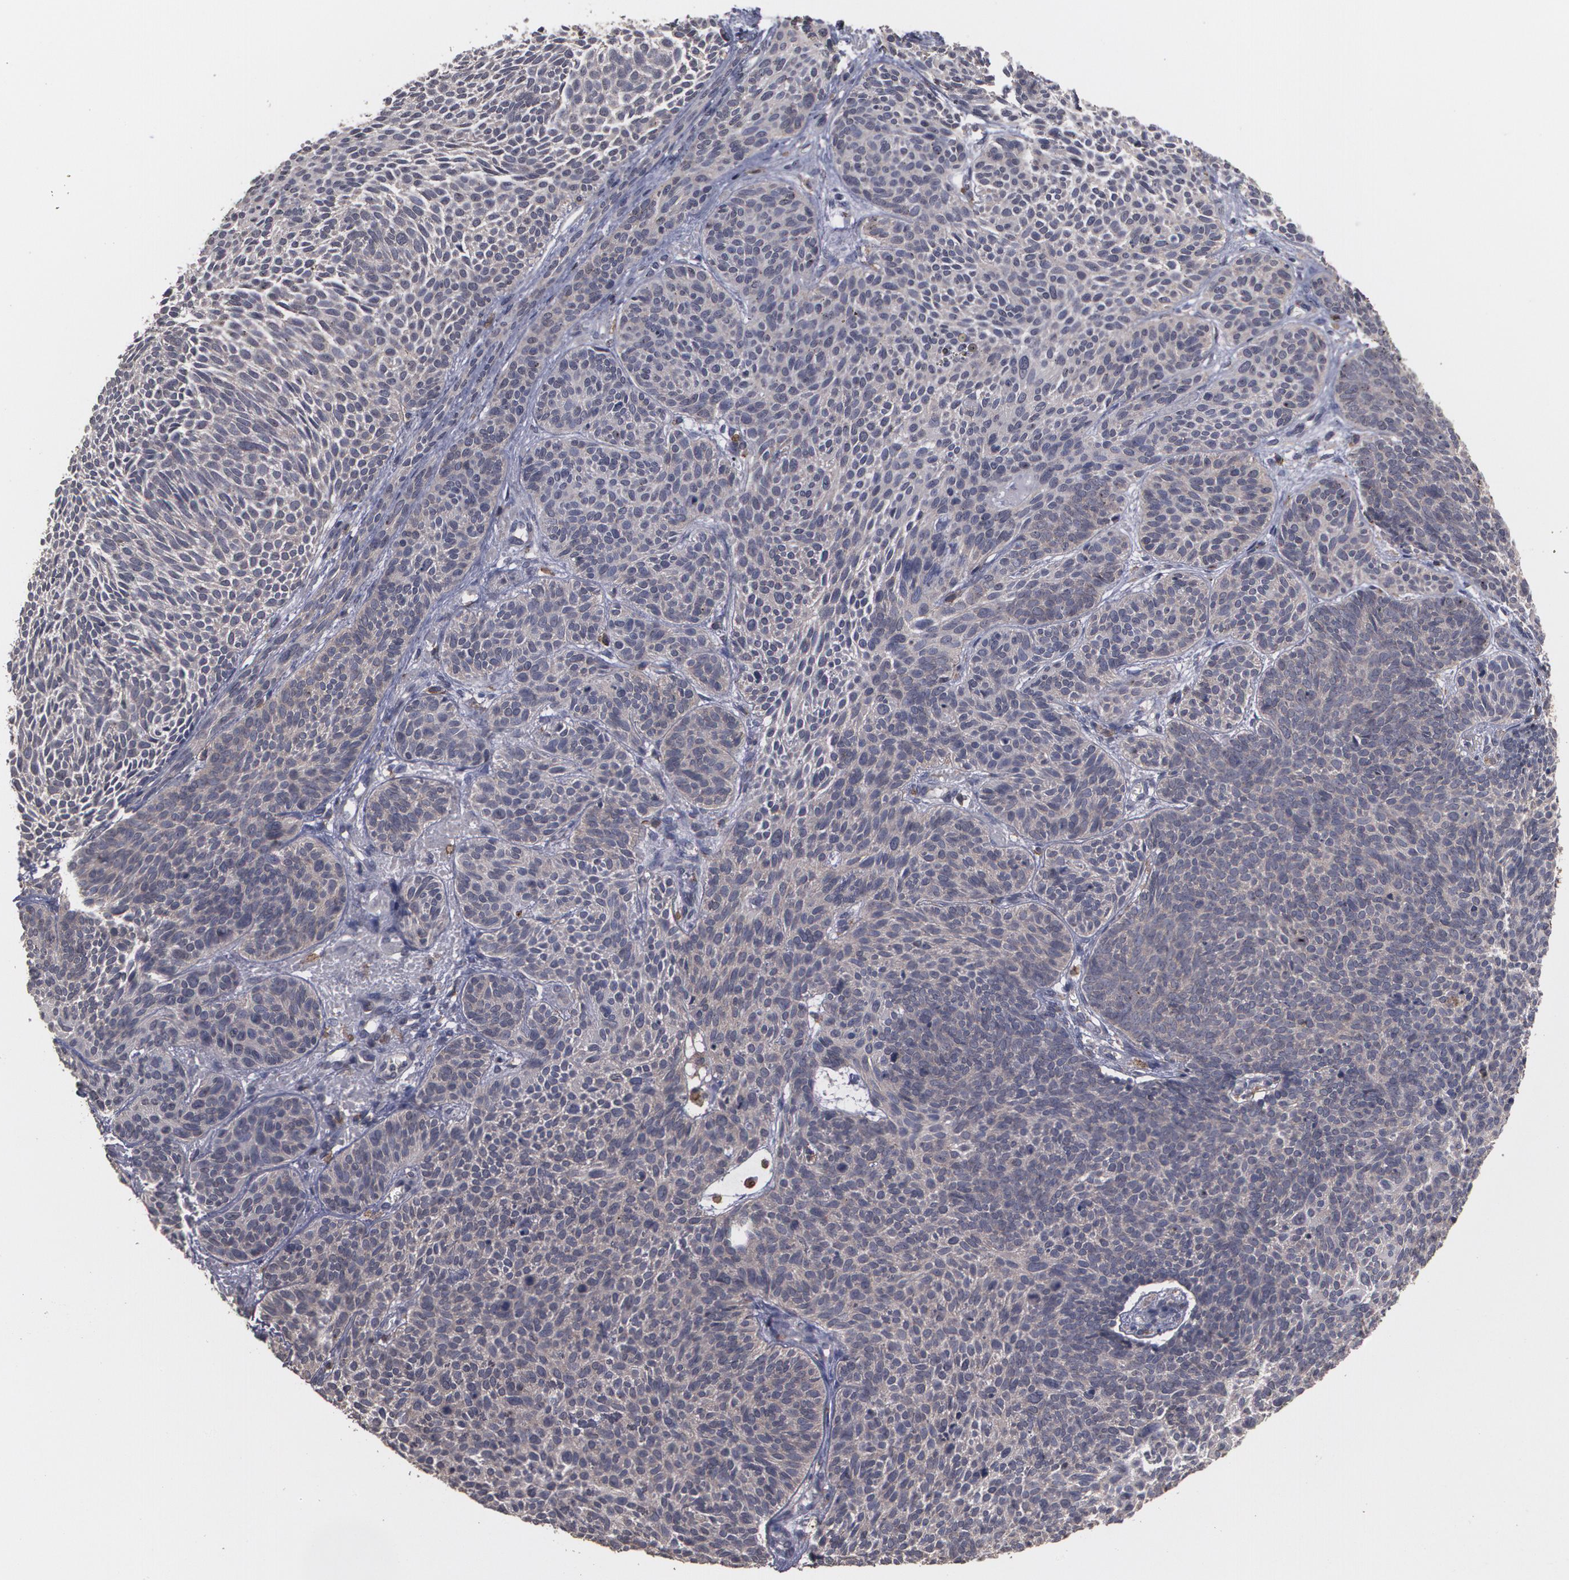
{"staining": {"intensity": "weak", "quantity": ">75%", "location": "cytoplasmic/membranous"}, "tissue": "skin cancer", "cell_type": "Tumor cells", "image_type": "cancer", "snomed": [{"axis": "morphology", "description": "Basal cell carcinoma"}, {"axis": "topography", "description": "Skin"}], "caption": "This is a micrograph of IHC staining of skin basal cell carcinoma, which shows weak staining in the cytoplasmic/membranous of tumor cells.", "gene": "ARF6", "patient": {"sex": "male", "age": 84}}